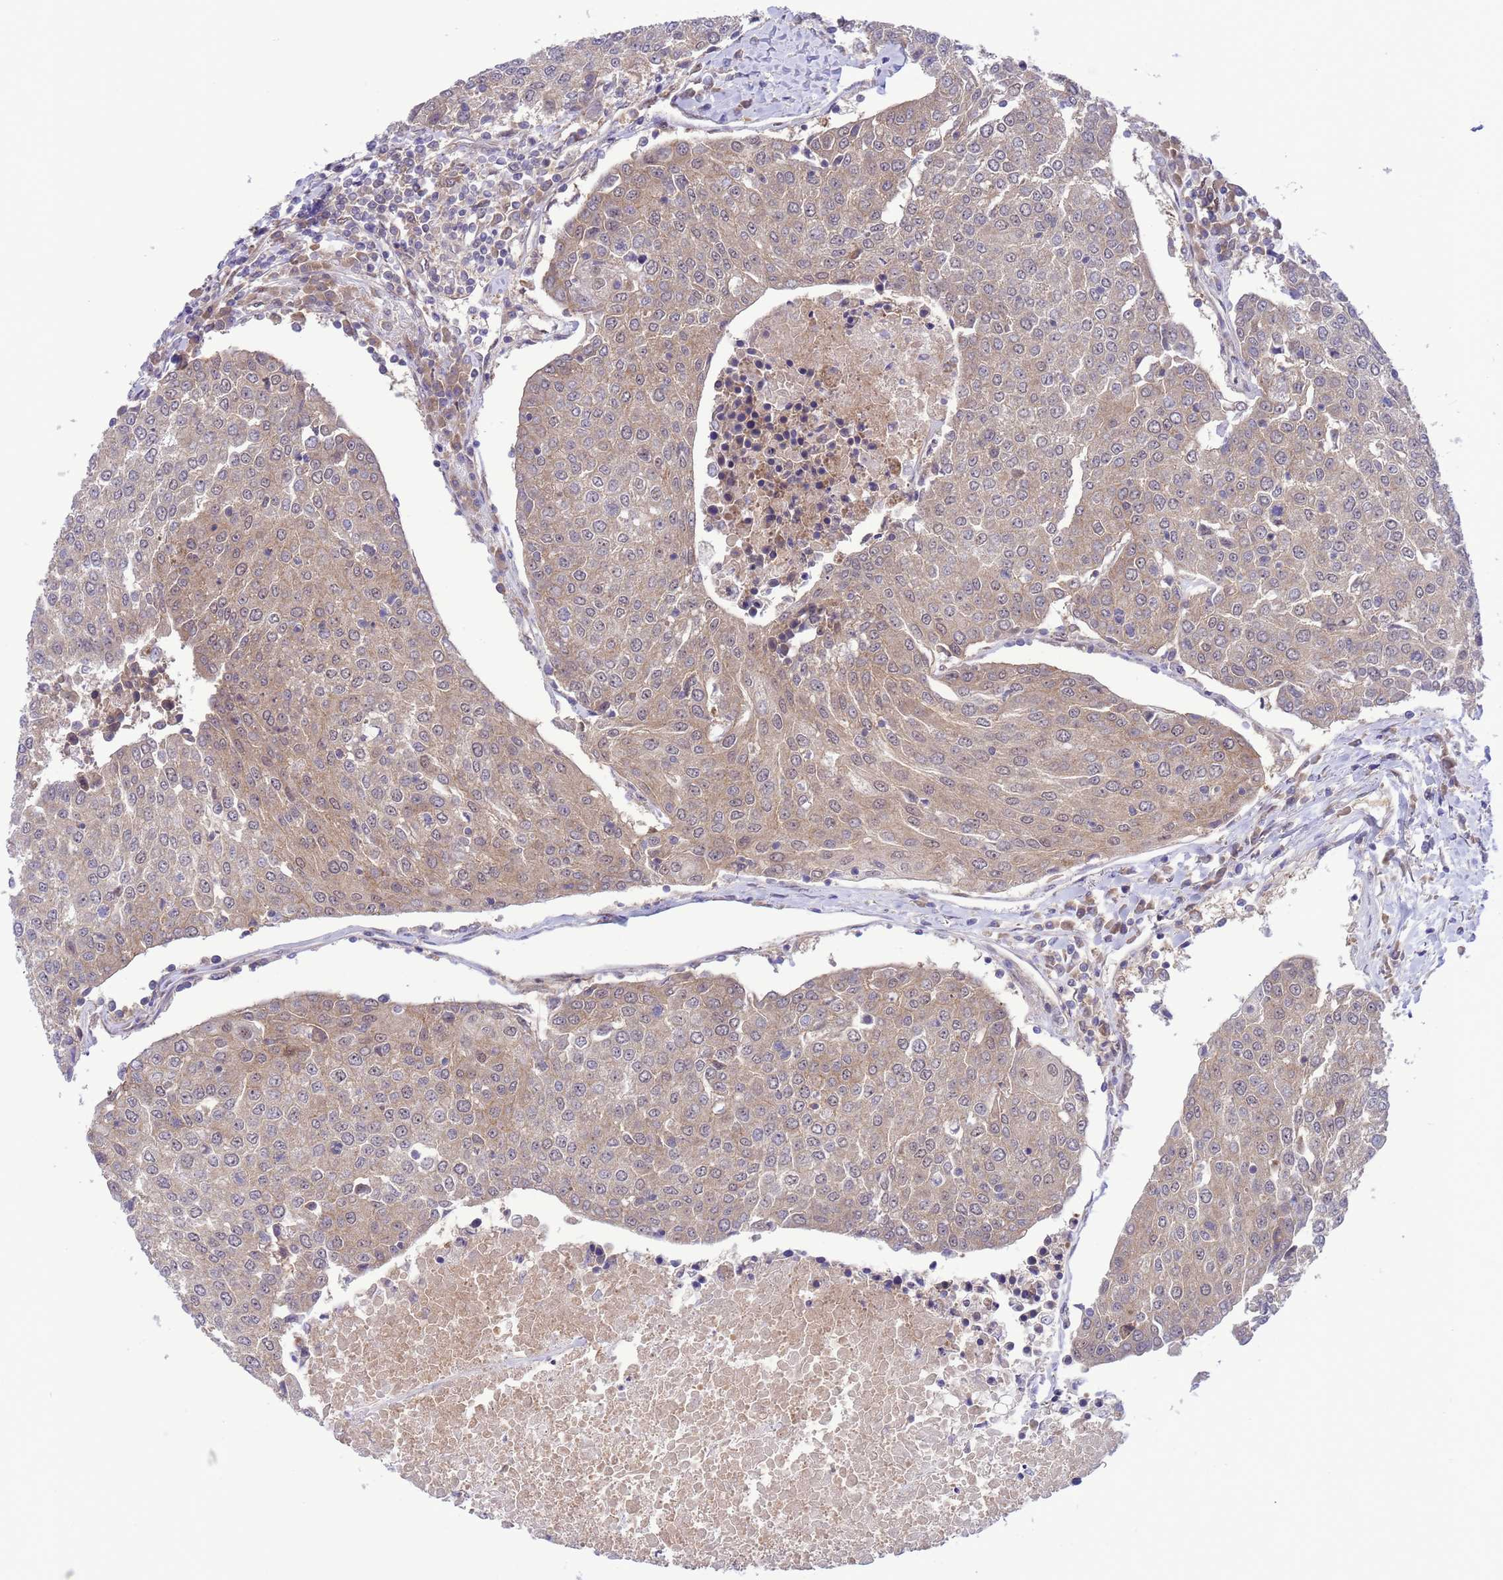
{"staining": {"intensity": "weak", "quantity": ">75%", "location": "cytoplasmic/membranous,nuclear"}, "tissue": "urothelial cancer", "cell_type": "Tumor cells", "image_type": "cancer", "snomed": [{"axis": "morphology", "description": "Urothelial carcinoma, High grade"}, {"axis": "topography", "description": "Urinary bladder"}], "caption": "Protein expression analysis of human urothelial cancer reveals weak cytoplasmic/membranous and nuclear positivity in about >75% of tumor cells. The protein is shown in brown color, while the nuclei are stained blue.", "gene": "ZNF461", "patient": {"sex": "female", "age": 85}}